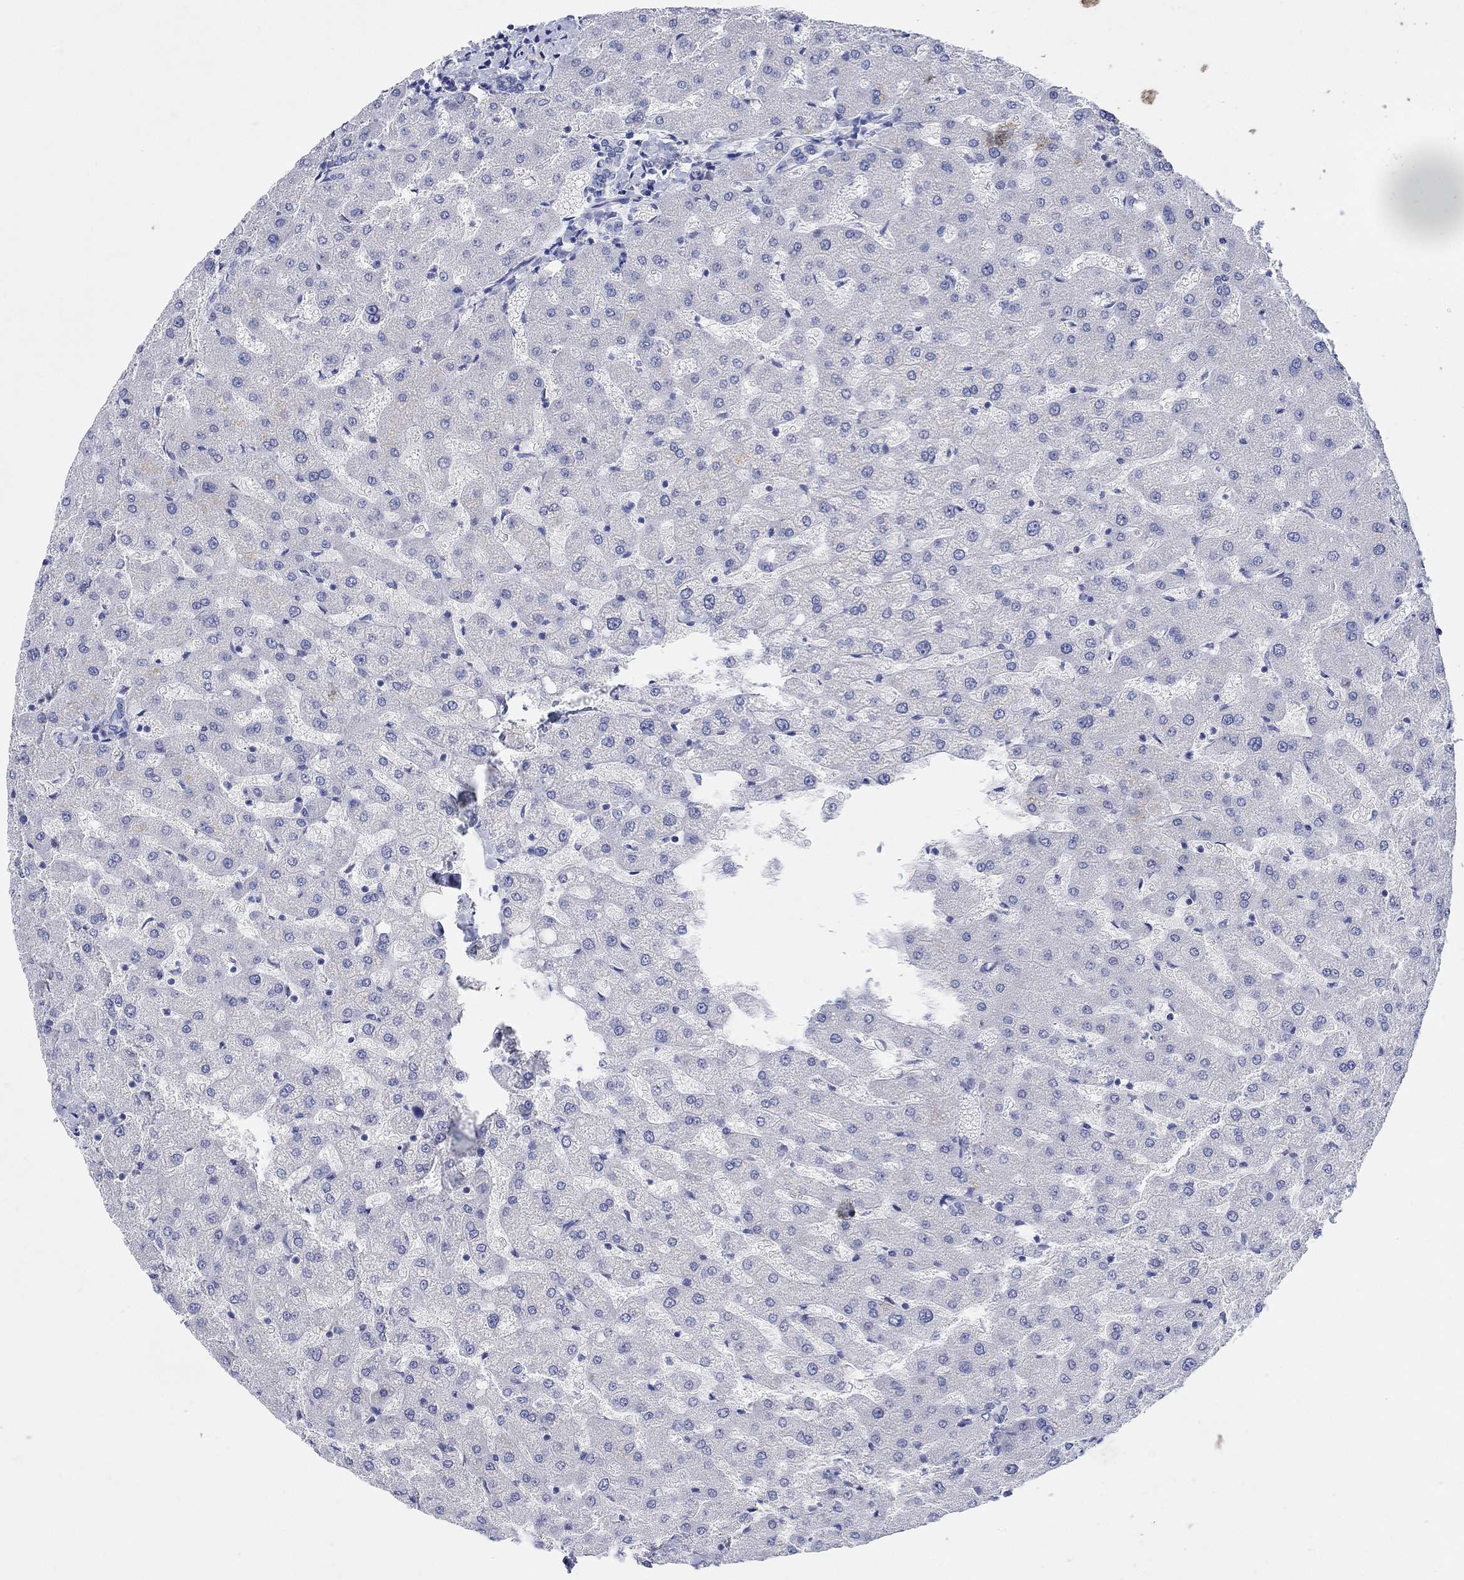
{"staining": {"intensity": "negative", "quantity": "none", "location": "none"}, "tissue": "liver", "cell_type": "Cholangiocytes", "image_type": "normal", "snomed": [{"axis": "morphology", "description": "Normal tissue, NOS"}, {"axis": "topography", "description": "Liver"}], "caption": "Immunohistochemistry histopathology image of normal liver: human liver stained with DAB exhibits no significant protein staining in cholangiocytes. (DAB immunohistochemistry with hematoxylin counter stain).", "gene": "KRT222", "patient": {"sex": "female", "age": 50}}